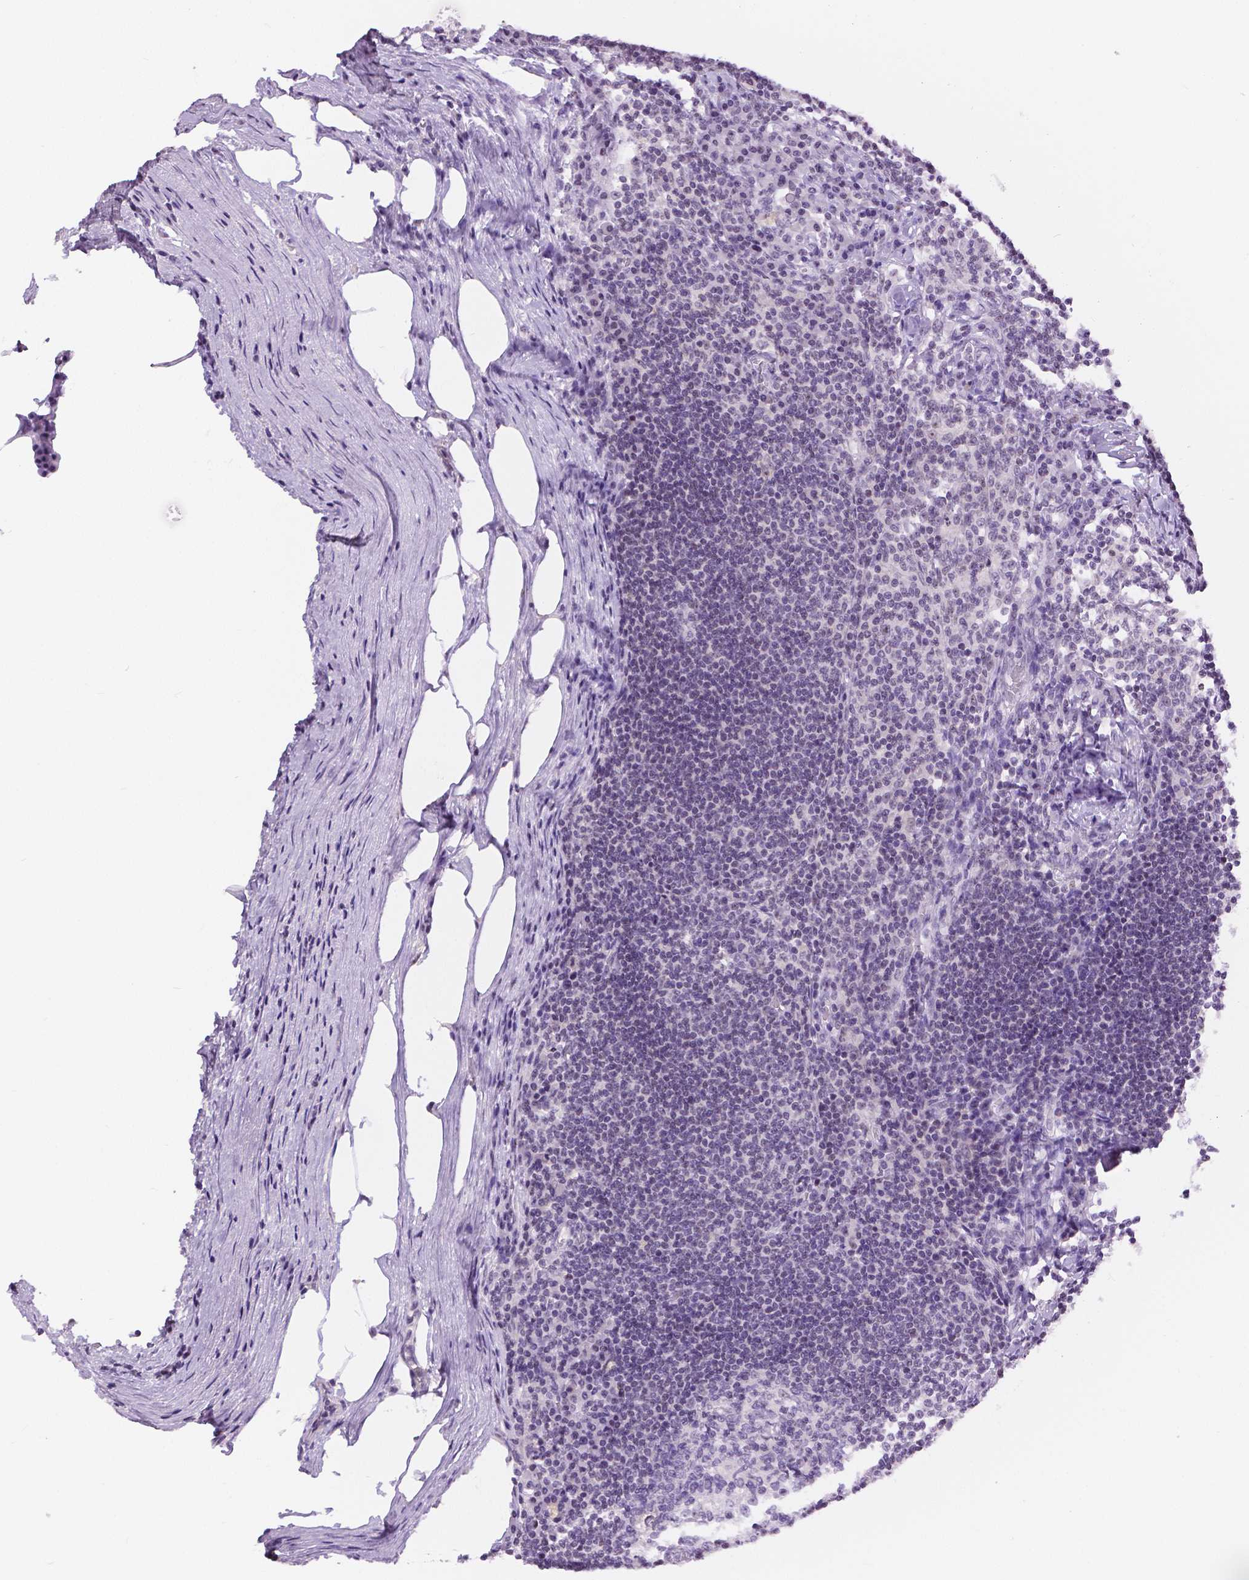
{"staining": {"intensity": "negative", "quantity": "none", "location": "none"}, "tissue": "lymph node", "cell_type": "Germinal center cells", "image_type": "normal", "snomed": [{"axis": "morphology", "description": "Normal tissue, NOS"}, {"axis": "topography", "description": "Lymph node"}], "caption": "Germinal center cells show no significant positivity in benign lymph node. (Stains: DAB (3,3'-diaminobenzidine) immunohistochemistry with hematoxylin counter stain, Microscopy: brightfield microscopy at high magnification).", "gene": "NHP2", "patient": {"sex": "male", "age": 67}}